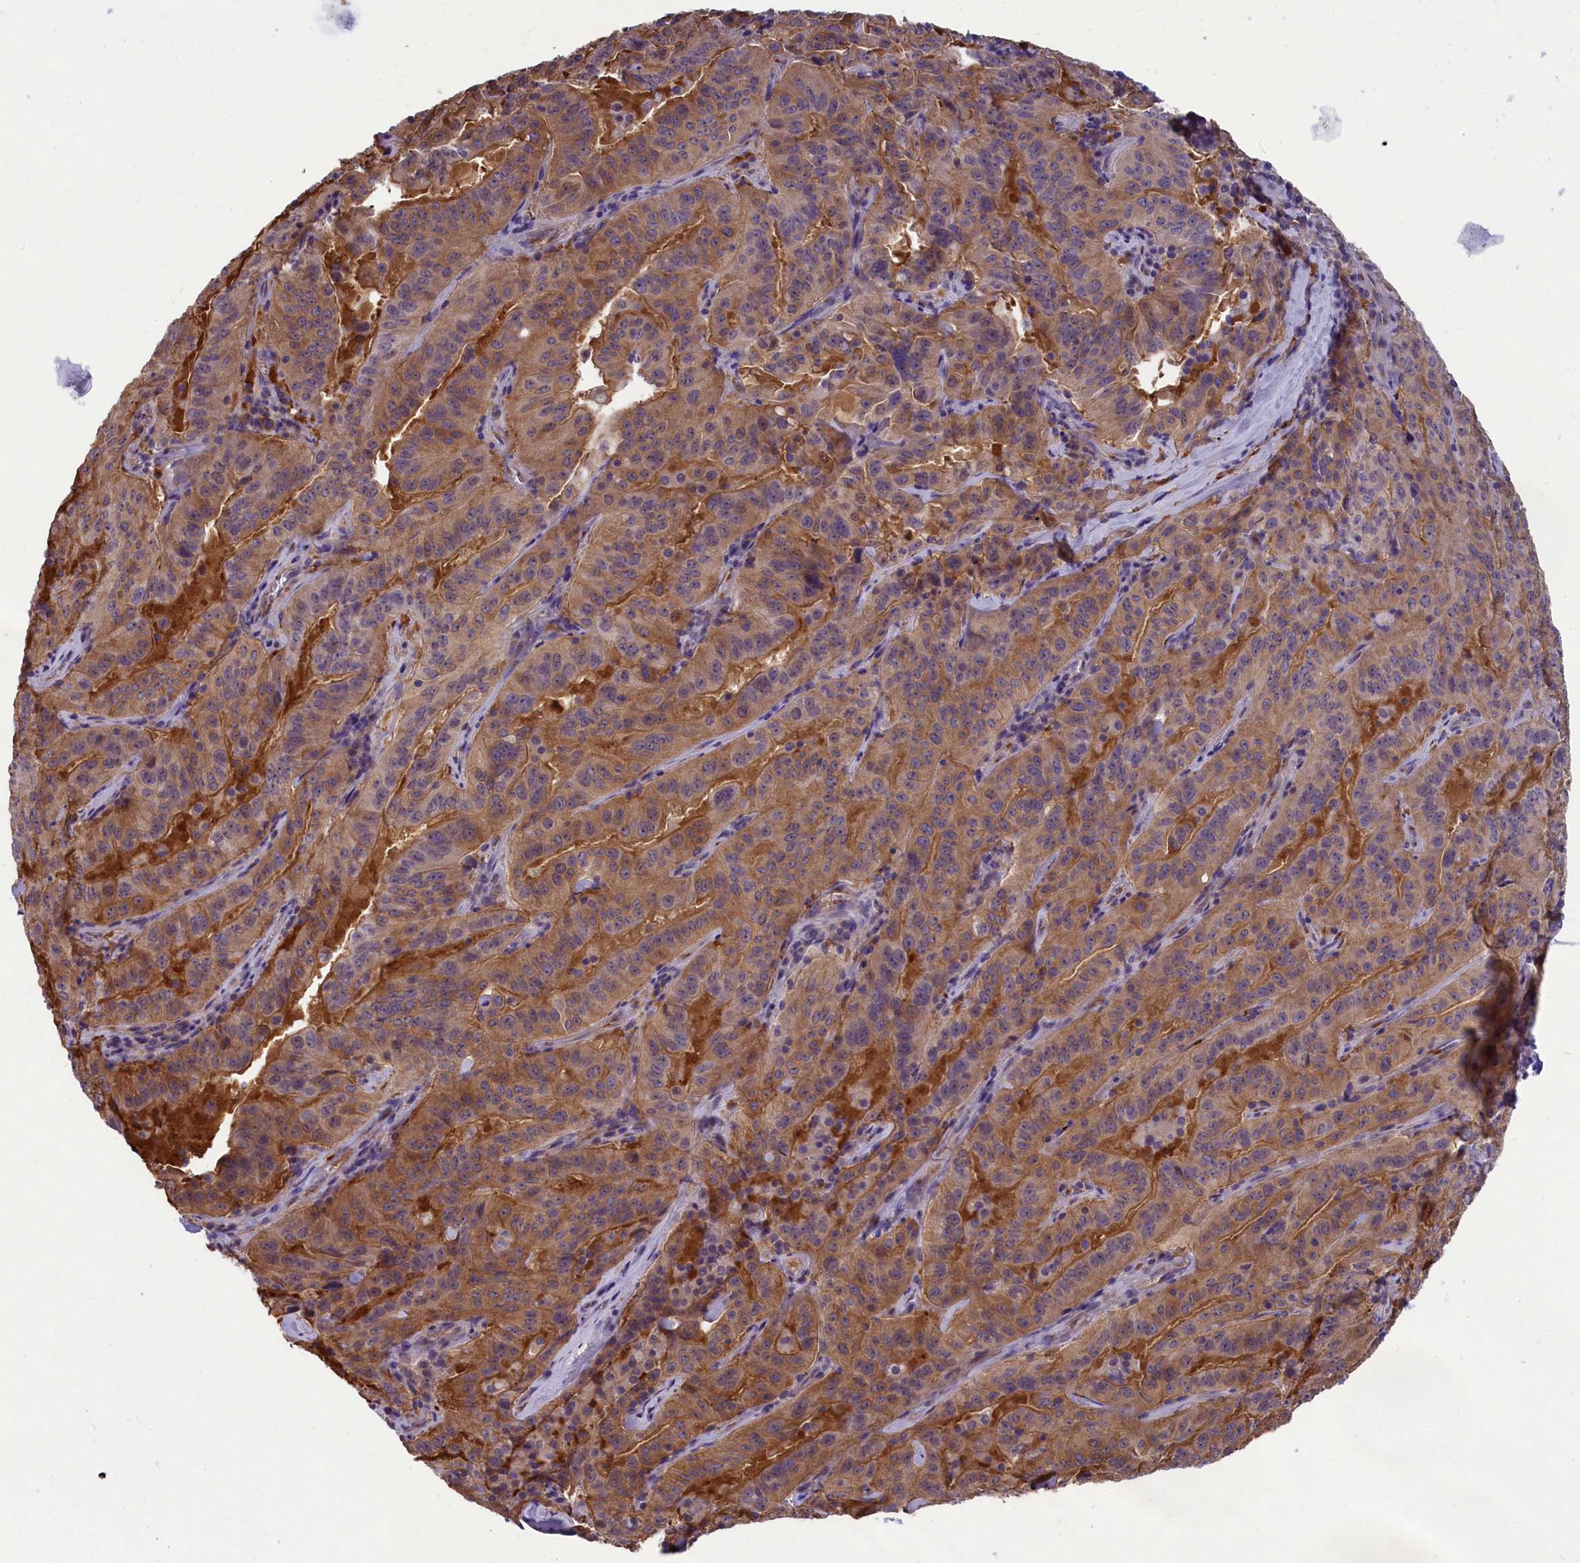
{"staining": {"intensity": "weak", "quantity": ">75%", "location": "cytoplasmic/membranous"}, "tissue": "pancreatic cancer", "cell_type": "Tumor cells", "image_type": "cancer", "snomed": [{"axis": "morphology", "description": "Adenocarcinoma, NOS"}, {"axis": "topography", "description": "Pancreas"}], "caption": "Immunohistochemistry (IHC) of pancreatic cancer (adenocarcinoma) demonstrates low levels of weak cytoplasmic/membranous positivity in approximately >75% of tumor cells. (IHC, brightfield microscopy, high magnification).", "gene": "ABCC8", "patient": {"sex": "male", "age": 63}}